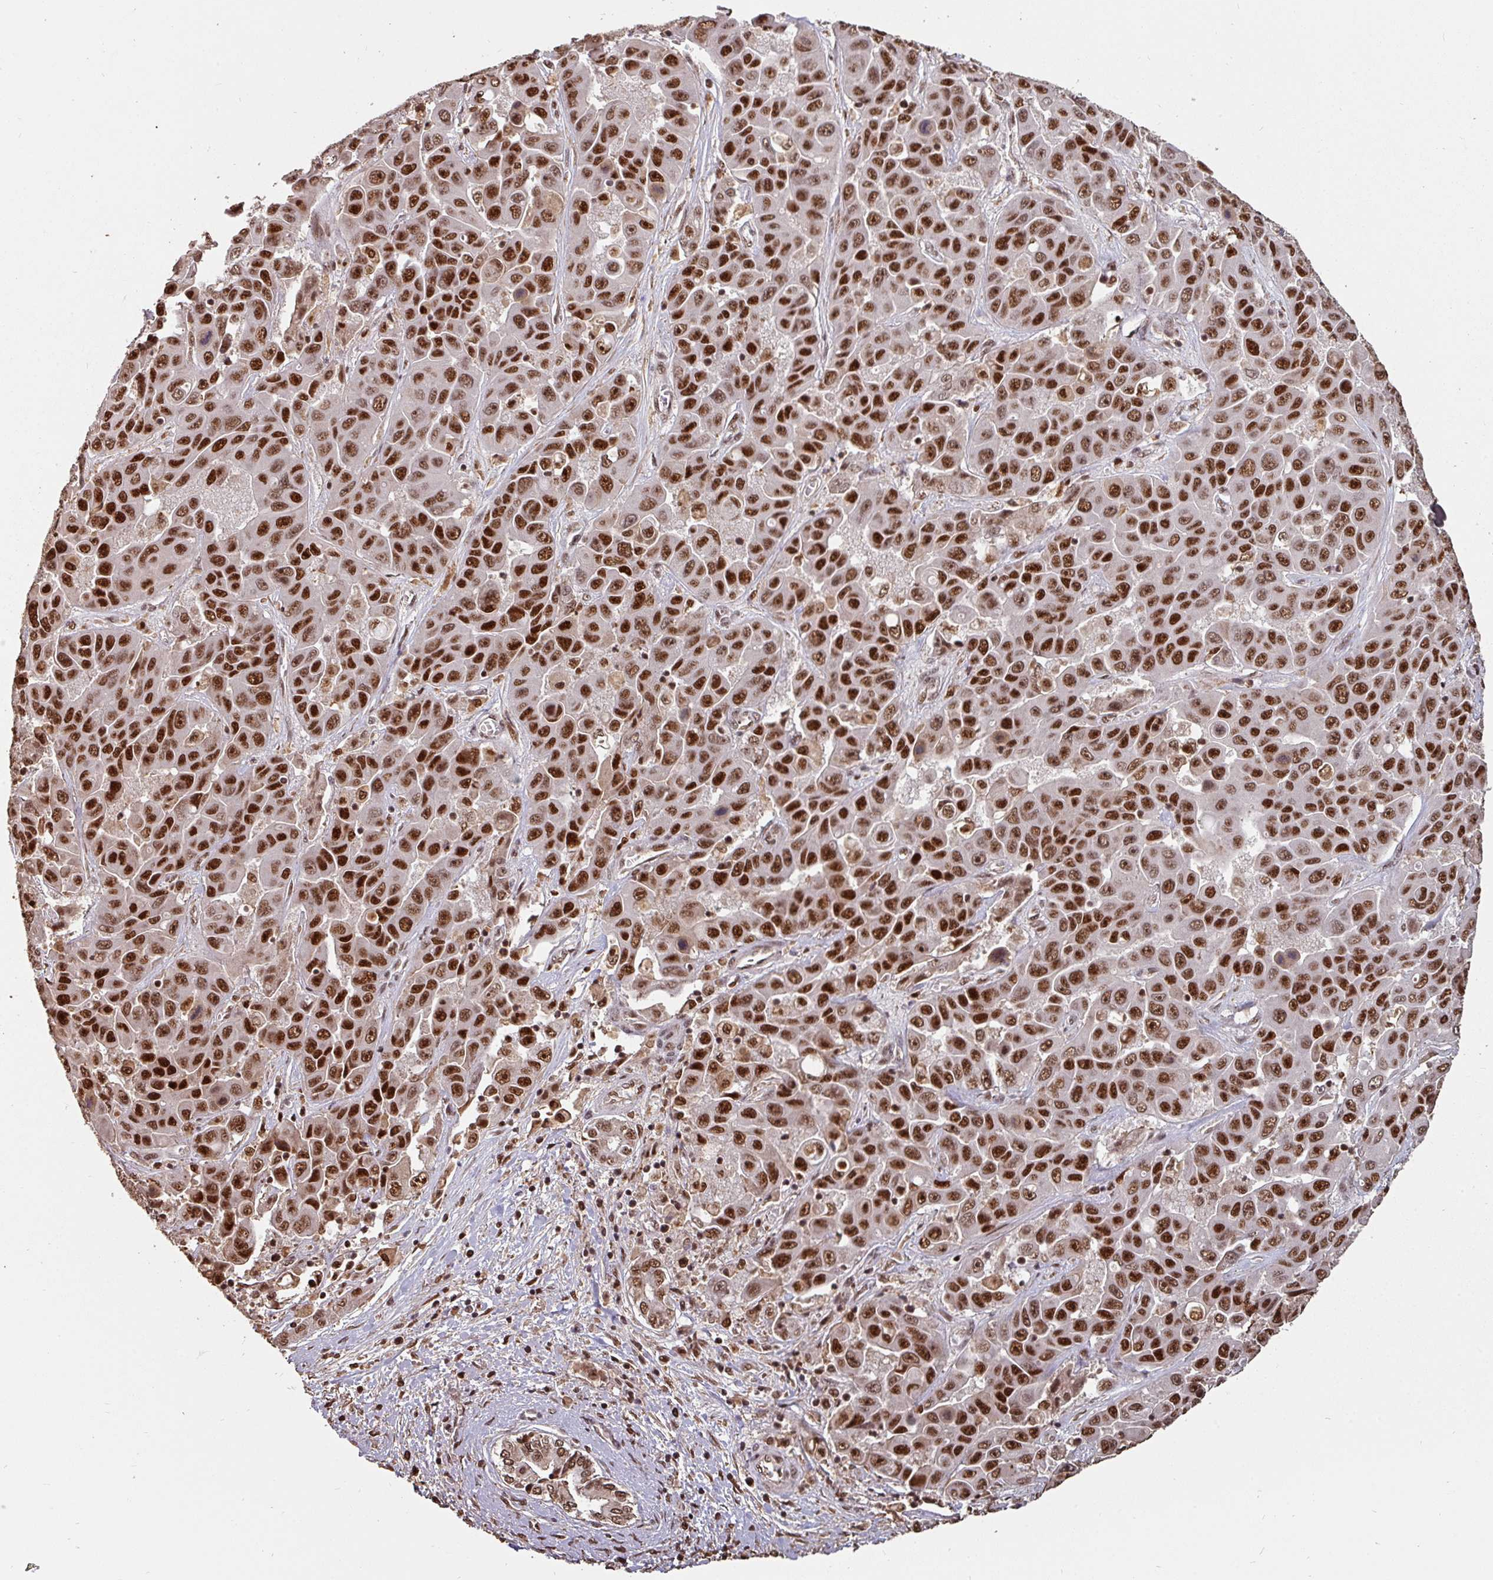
{"staining": {"intensity": "strong", "quantity": ">75%", "location": "nuclear"}, "tissue": "liver cancer", "cell_type": "Tumor cells", "image_type": "cancer", "snomed": [{"axis": "morphology", "description": "Cholangiocarcinoma"}, {"axis": "topography", "description": "Liver"}], "caption": "Brown immunohistochemical staining in human liver cancer (cholangiocarcinoma) reveals strong nuclear expression in about >75% of tumor cells.", "gene": "POLD1", "patient": {"sex": "female", "age": 52}}